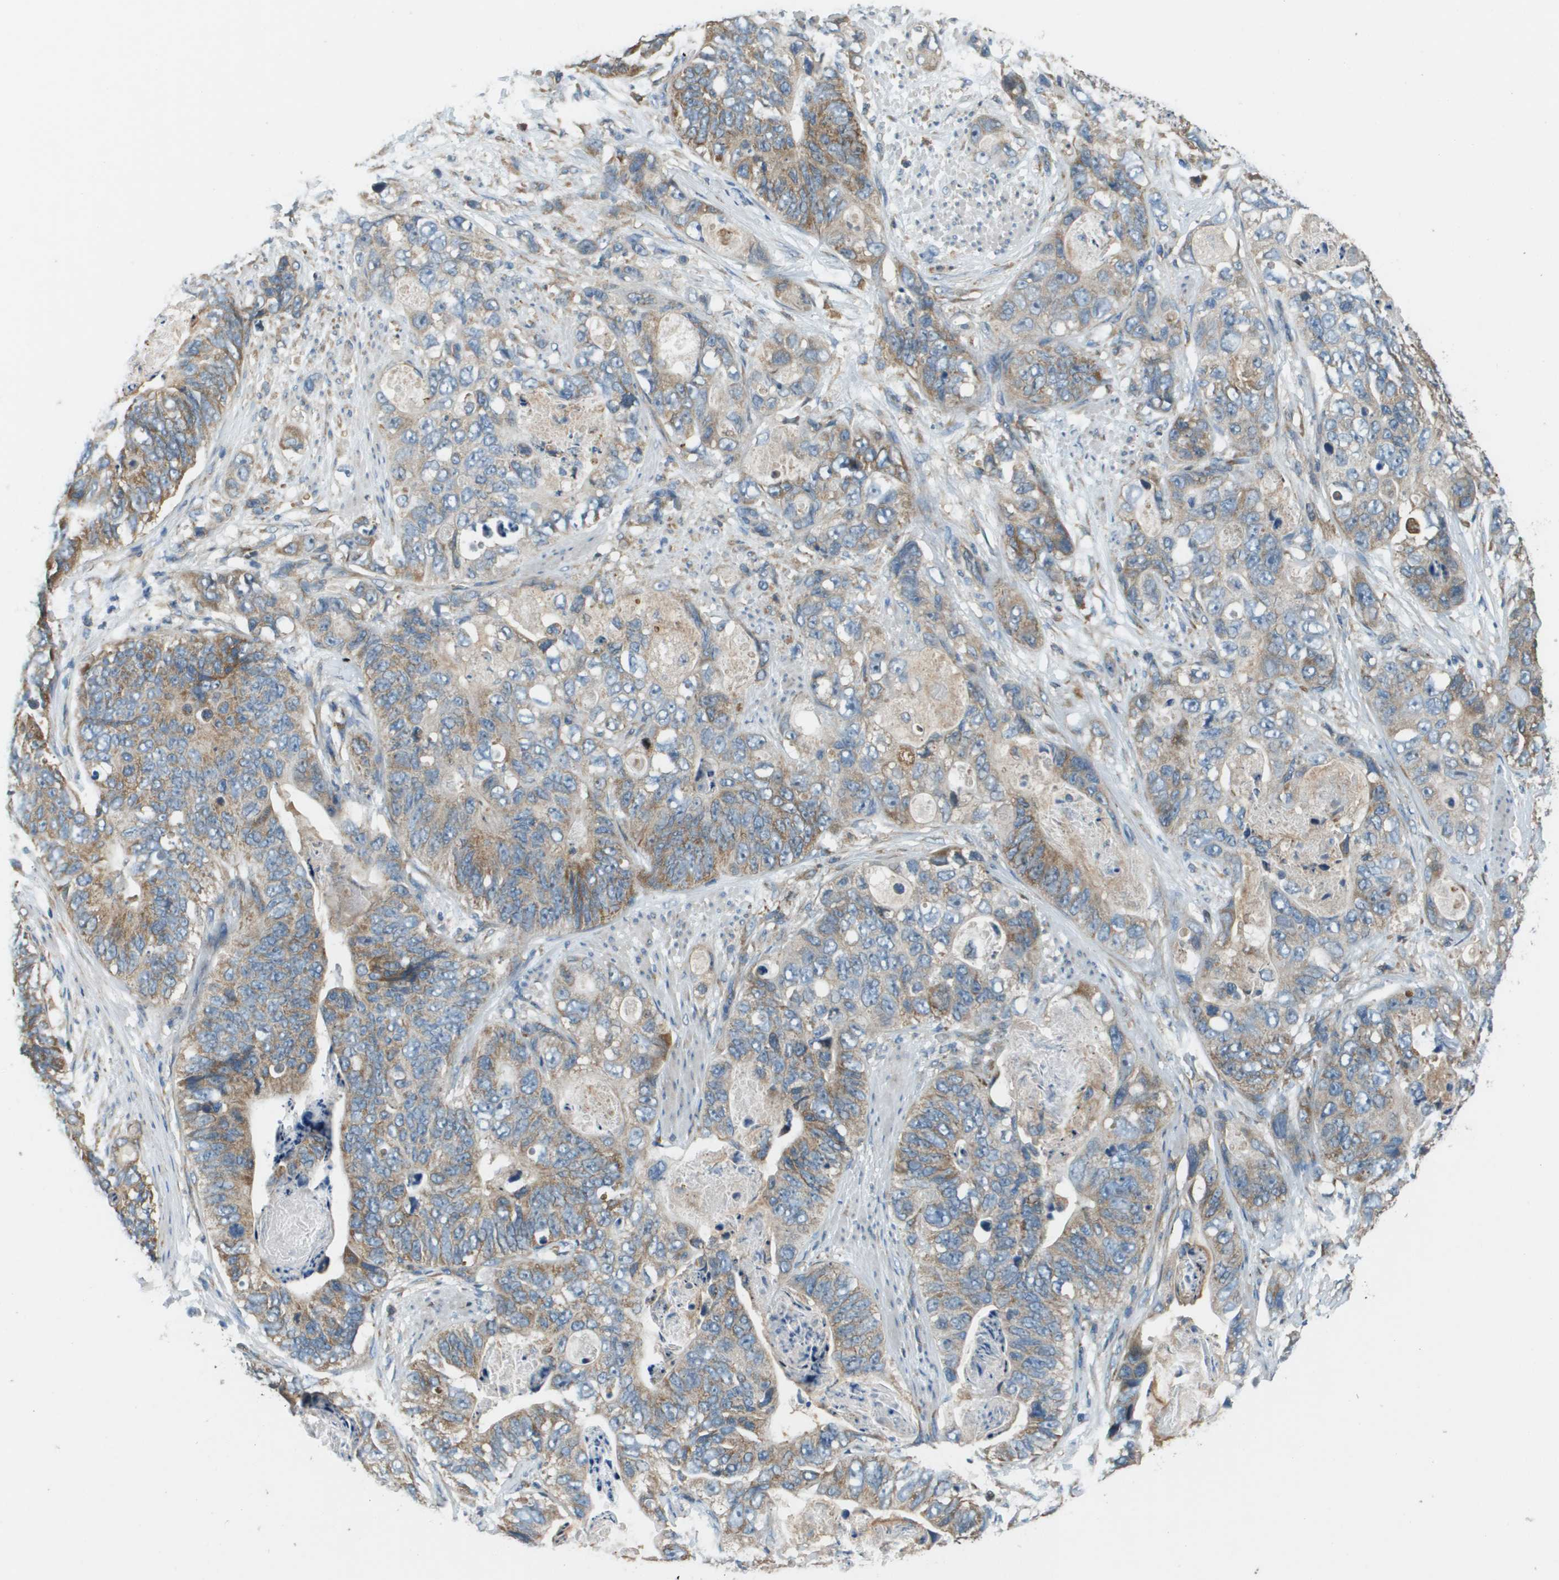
{"staining": {"intensity": "moderate", "quantity": "25%-75%", "location": "cytoplasmic/membranous"}, "tissue": "stomach cancer", "cell_type": "Tumor cells", "image_type": "cancer", "snomed": [{"axis": "morphology", "description": "Adenocarcinoma, NOS"}, {"axis": "topography", "description": "Stomach"}], "caption": "Human stomach cancer (adenocarcinoma) stained with a protein marker exhibits moderate staining in tumor cells.", "gene": "SAMSN1", "patient": {"sex": "female", "age": 89}}